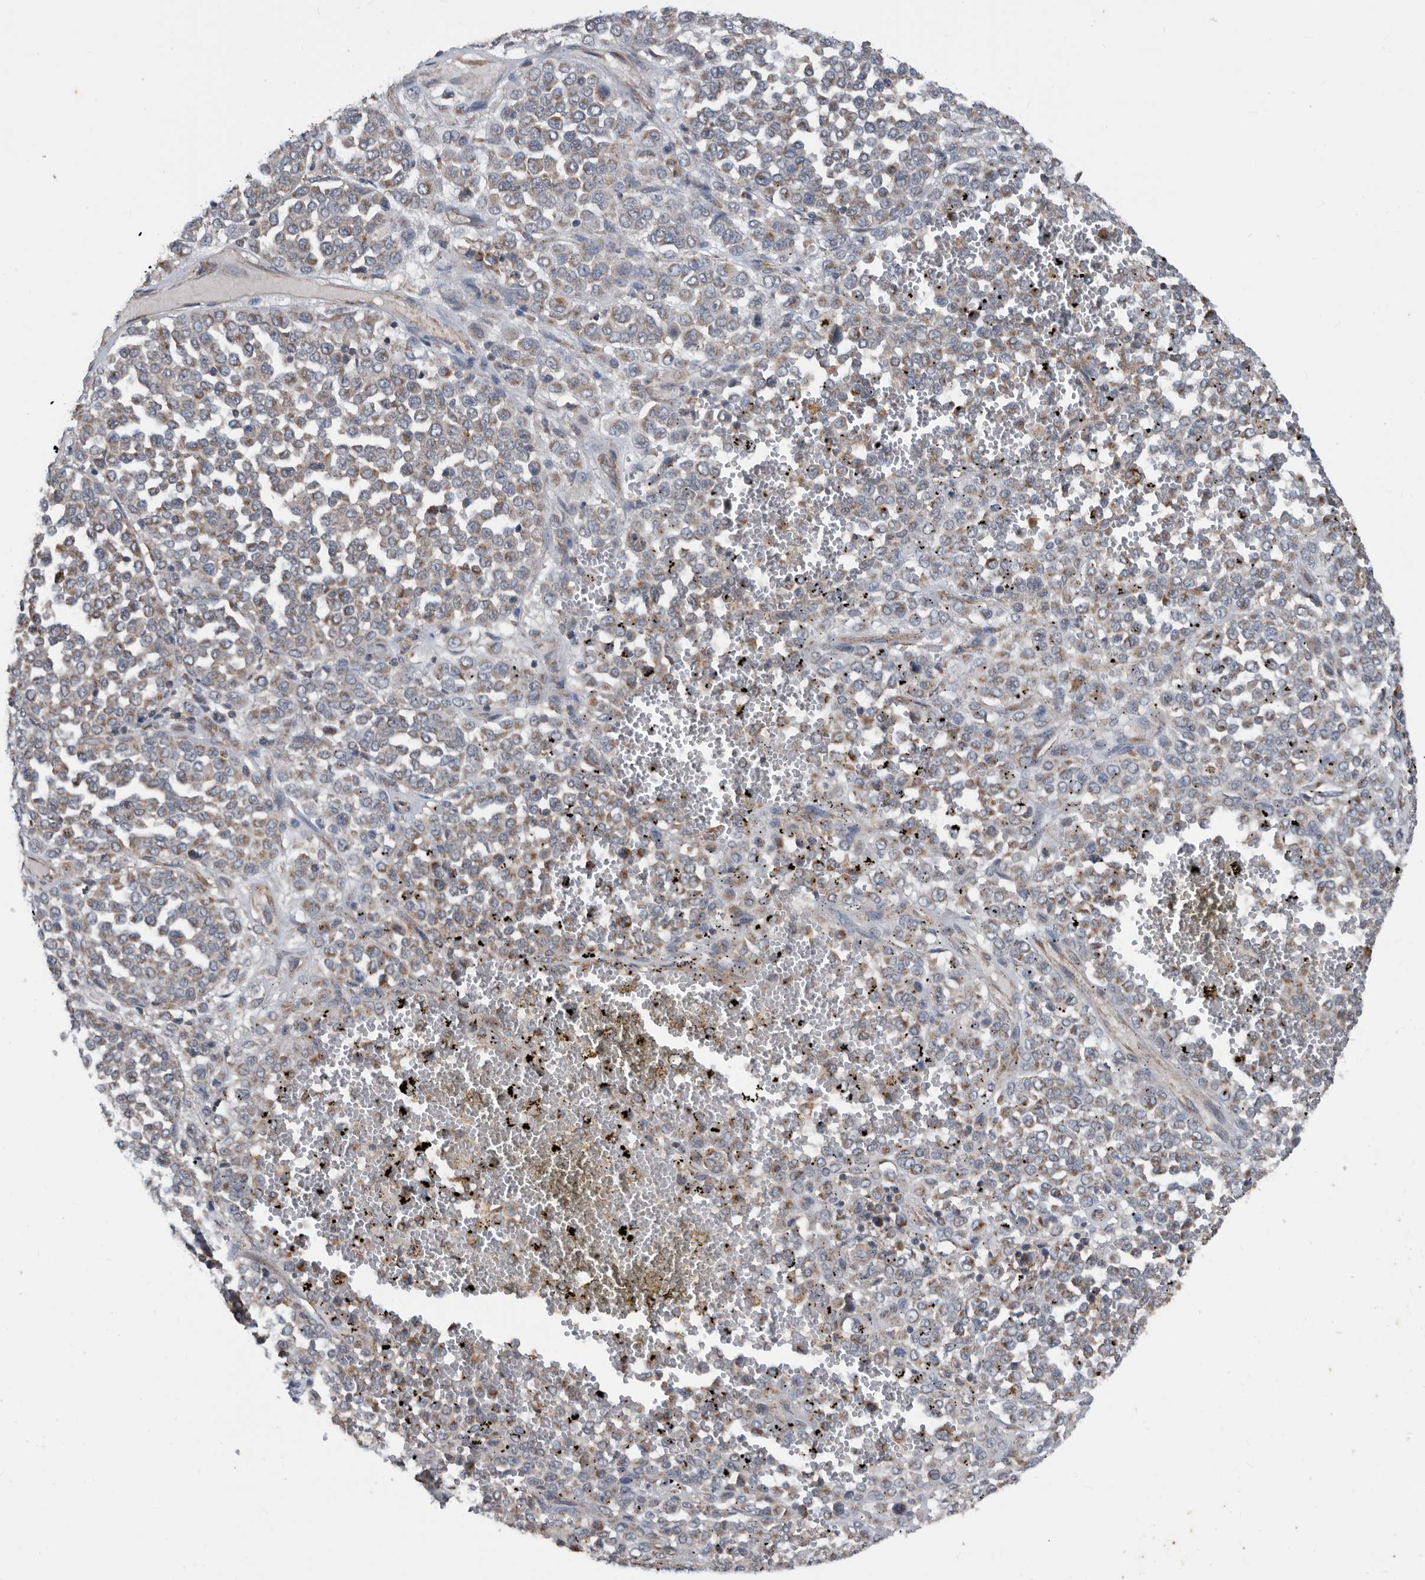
{"staining": {"intensity": "moderate", "quantity": "<25%", "location": "cytoplasmic/membranous"}, "tissue": "melanoma", "cell_type": "Tumor cells", "image_type": "cancer", "snomed": [{"axis": "morphology", "description": "Malignant melanoma, Metastatic site"}, {"axis": "topography", "description": "Pancreas"}], "caption": "Tumor cells display low levels of moderate cytoplasmic/membranous expression in about <25% of cells in human malignant melanoma (metastatic site).", "gene": "AFAP1", "patient": {"sex": "female", "age": 30}}